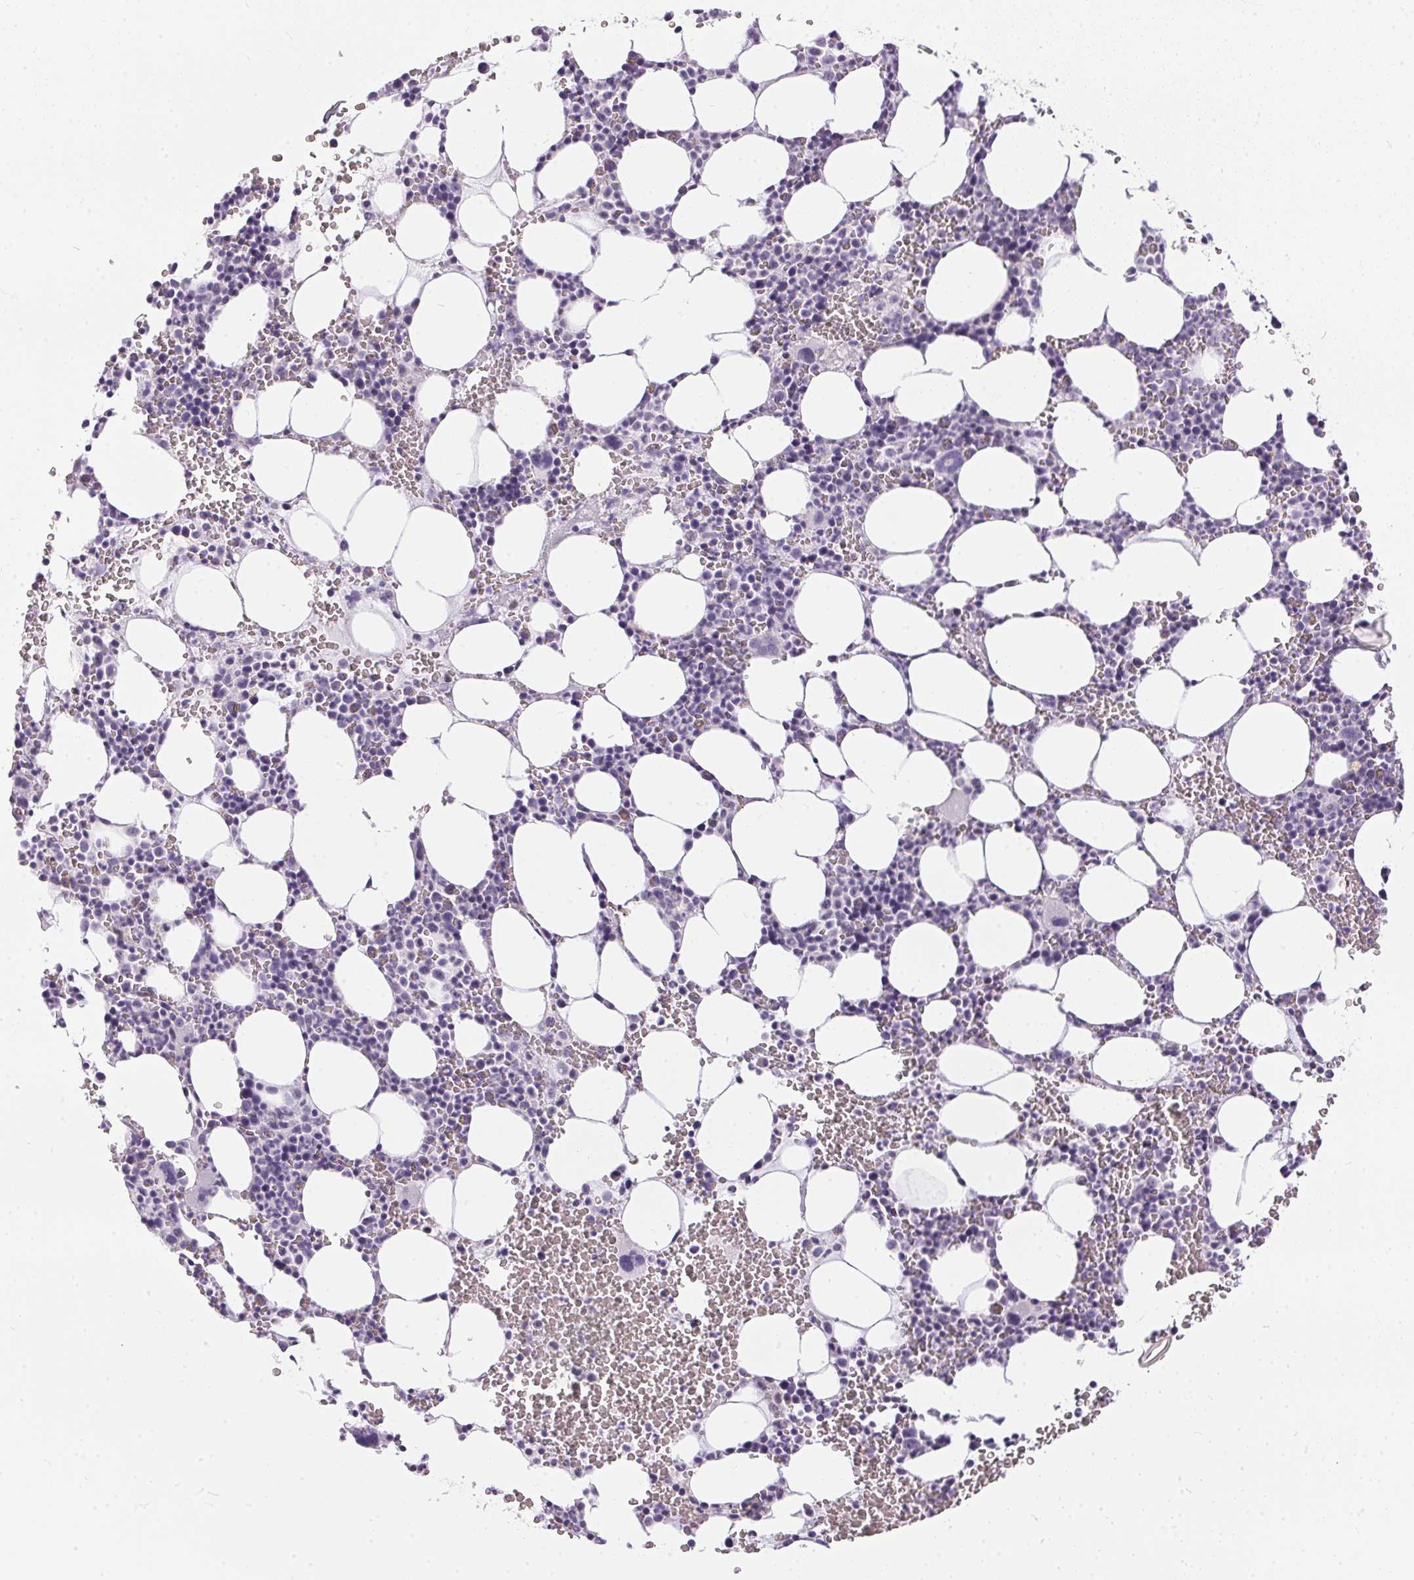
{"staining": {"intensity": "negative", "quantity": "none", "location": "none"}, "tissue": "bone marrow", "cell_type": "Hematopoietic cells", "image_type": "normal", "snomed": [{"axis": "morphology", "description": "Normal tissue, NOS"}, {"axis": "topography", "description": "Bone marrow"}], "caption": "Photomicrograph shows no significant protein expression in hematopoietic cells of benign bone marrow. (Brightfield microscopy of DAB (3,3'-diaminobenzidine) immunohistochemistry at high magnification).", "gene": "GBP6", "patient": {"sex": "male", "age": 82}}